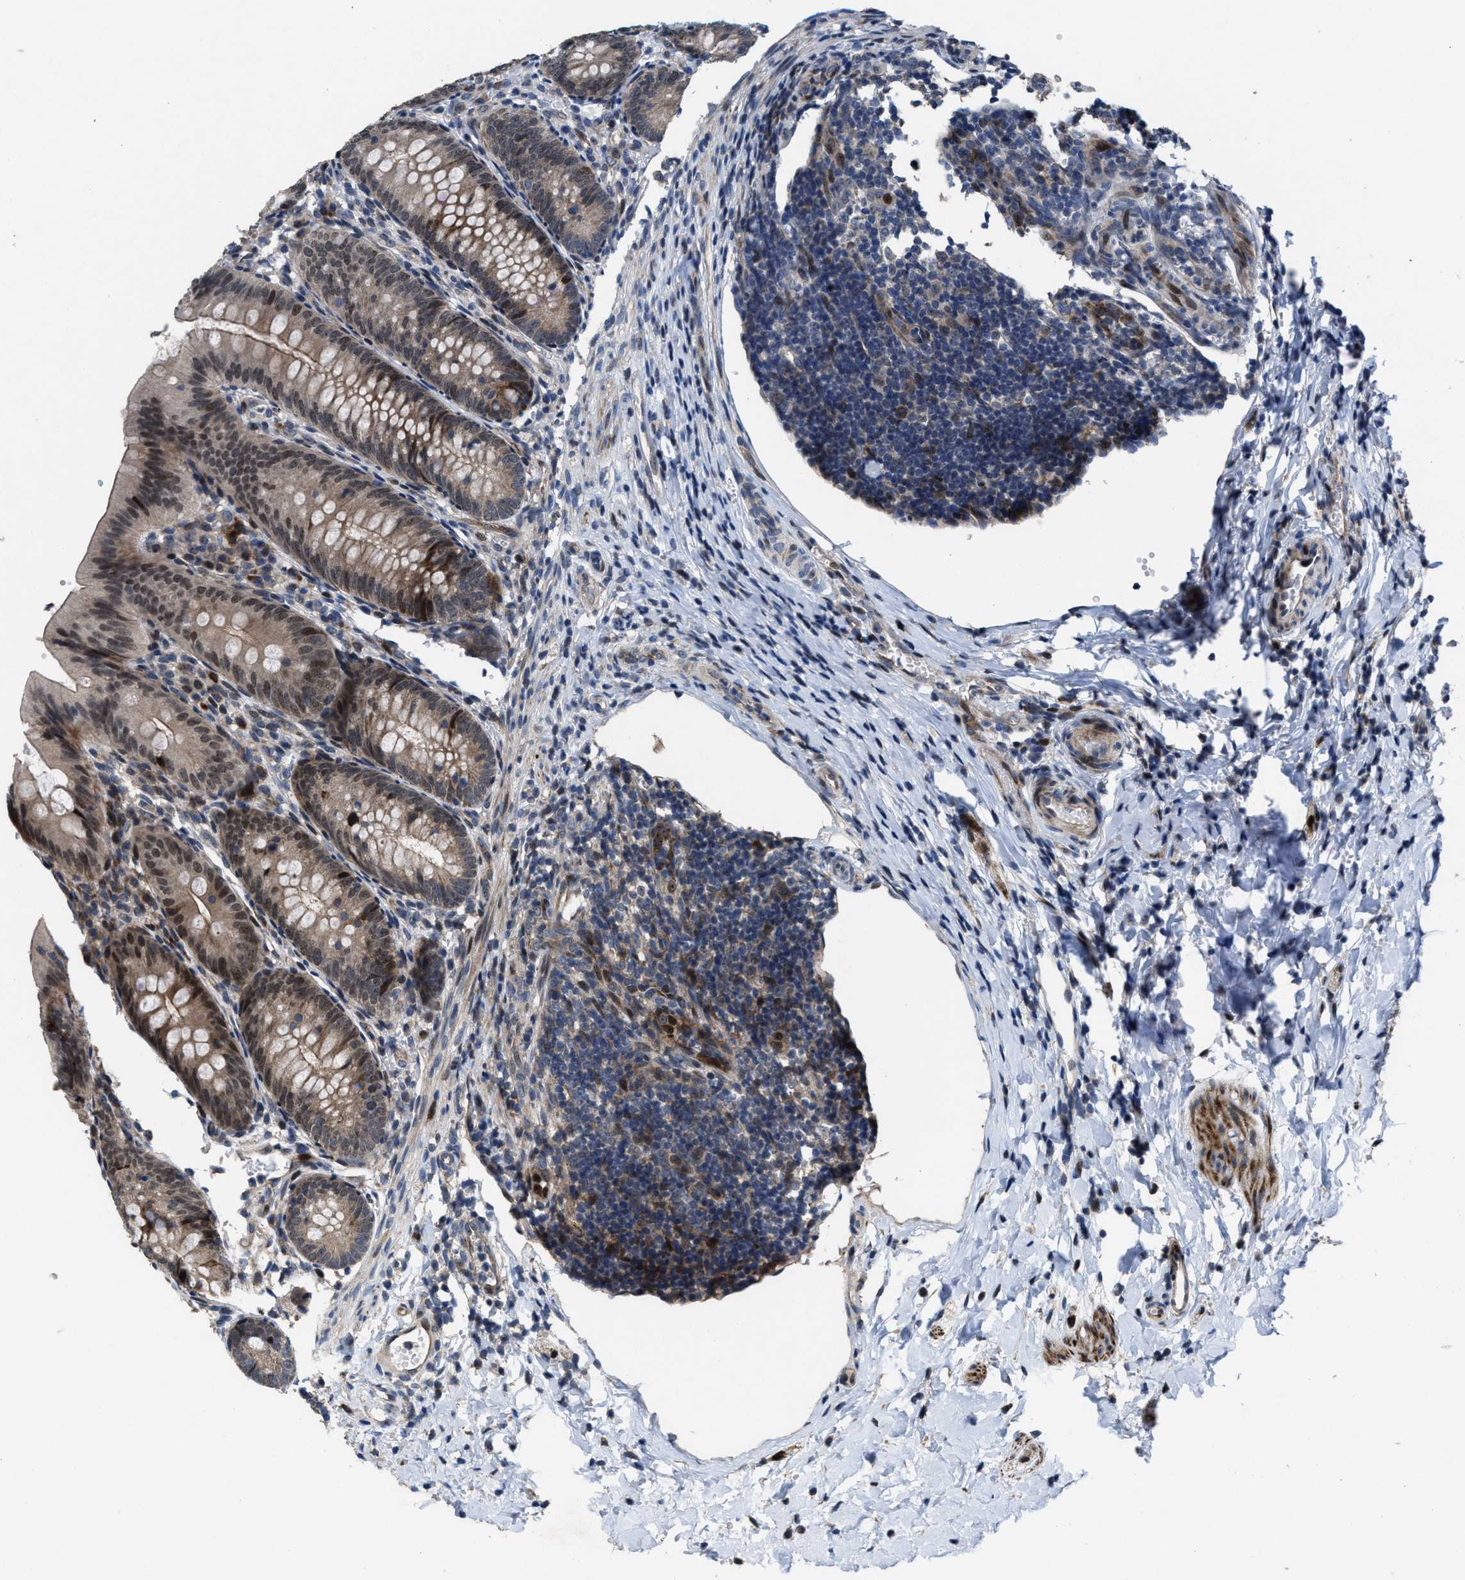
{"staining": {"intensity": "moderate", "quantity": ">75%", "location": "cytoplasmic/membranous,nuclear"}, "tissue": "appendix", "cell_type": "Glandular cells", "image_type": "normal", "snomed": [{"axis": "morphology", "description": "Normal tissue, NOS"}, {"axis": "topography", "description": "Appendix"}], "caption": "High-magnification brightfield microscopy of normal appendix stained with DAB (brown) and counterstained with hematoxylin (blue). glandular cells exhibit moderate cytoplasmic/membranous,nuclear expression is appreciated in about>75% of cells.", "gene": "HAUS6", "patient": {"sex": "male", "age": 1}}